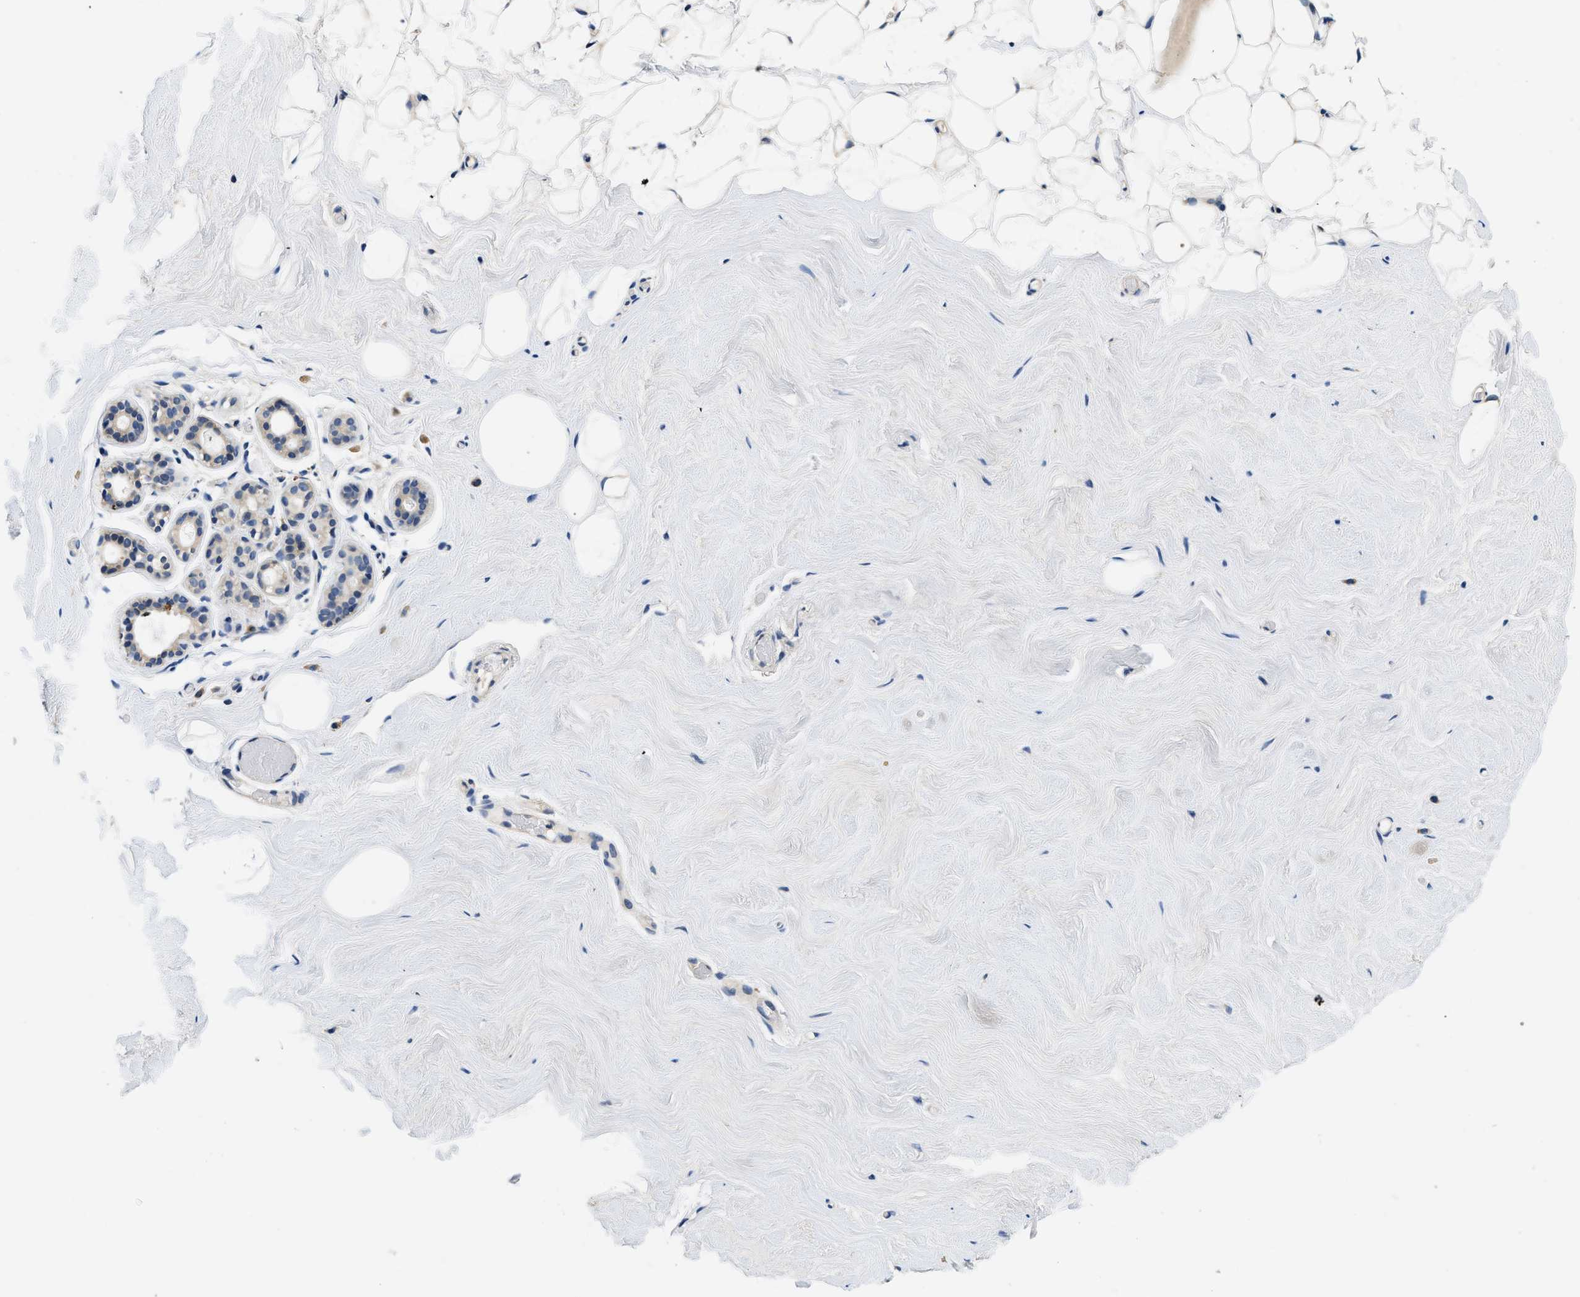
{"staining": {"intensity": "negative", "quantity": "none", "location": "none"}, "tissue": "breast", "cell_type": "Adipocytes", "image_type": "normal", "snomed": [{"axis": "morphology", "description": "Normal tissue, NOS"}, {"axis": "topography", "description": "Breast"}], "caption": "Immunohistochemistry (IHC) histopathology image of normal breast: breast stained with DAB reveals no significant protein staining in adipocytes.", "gene": "ALDH3A2", "patient": {"sex": "female", "age": 75}}